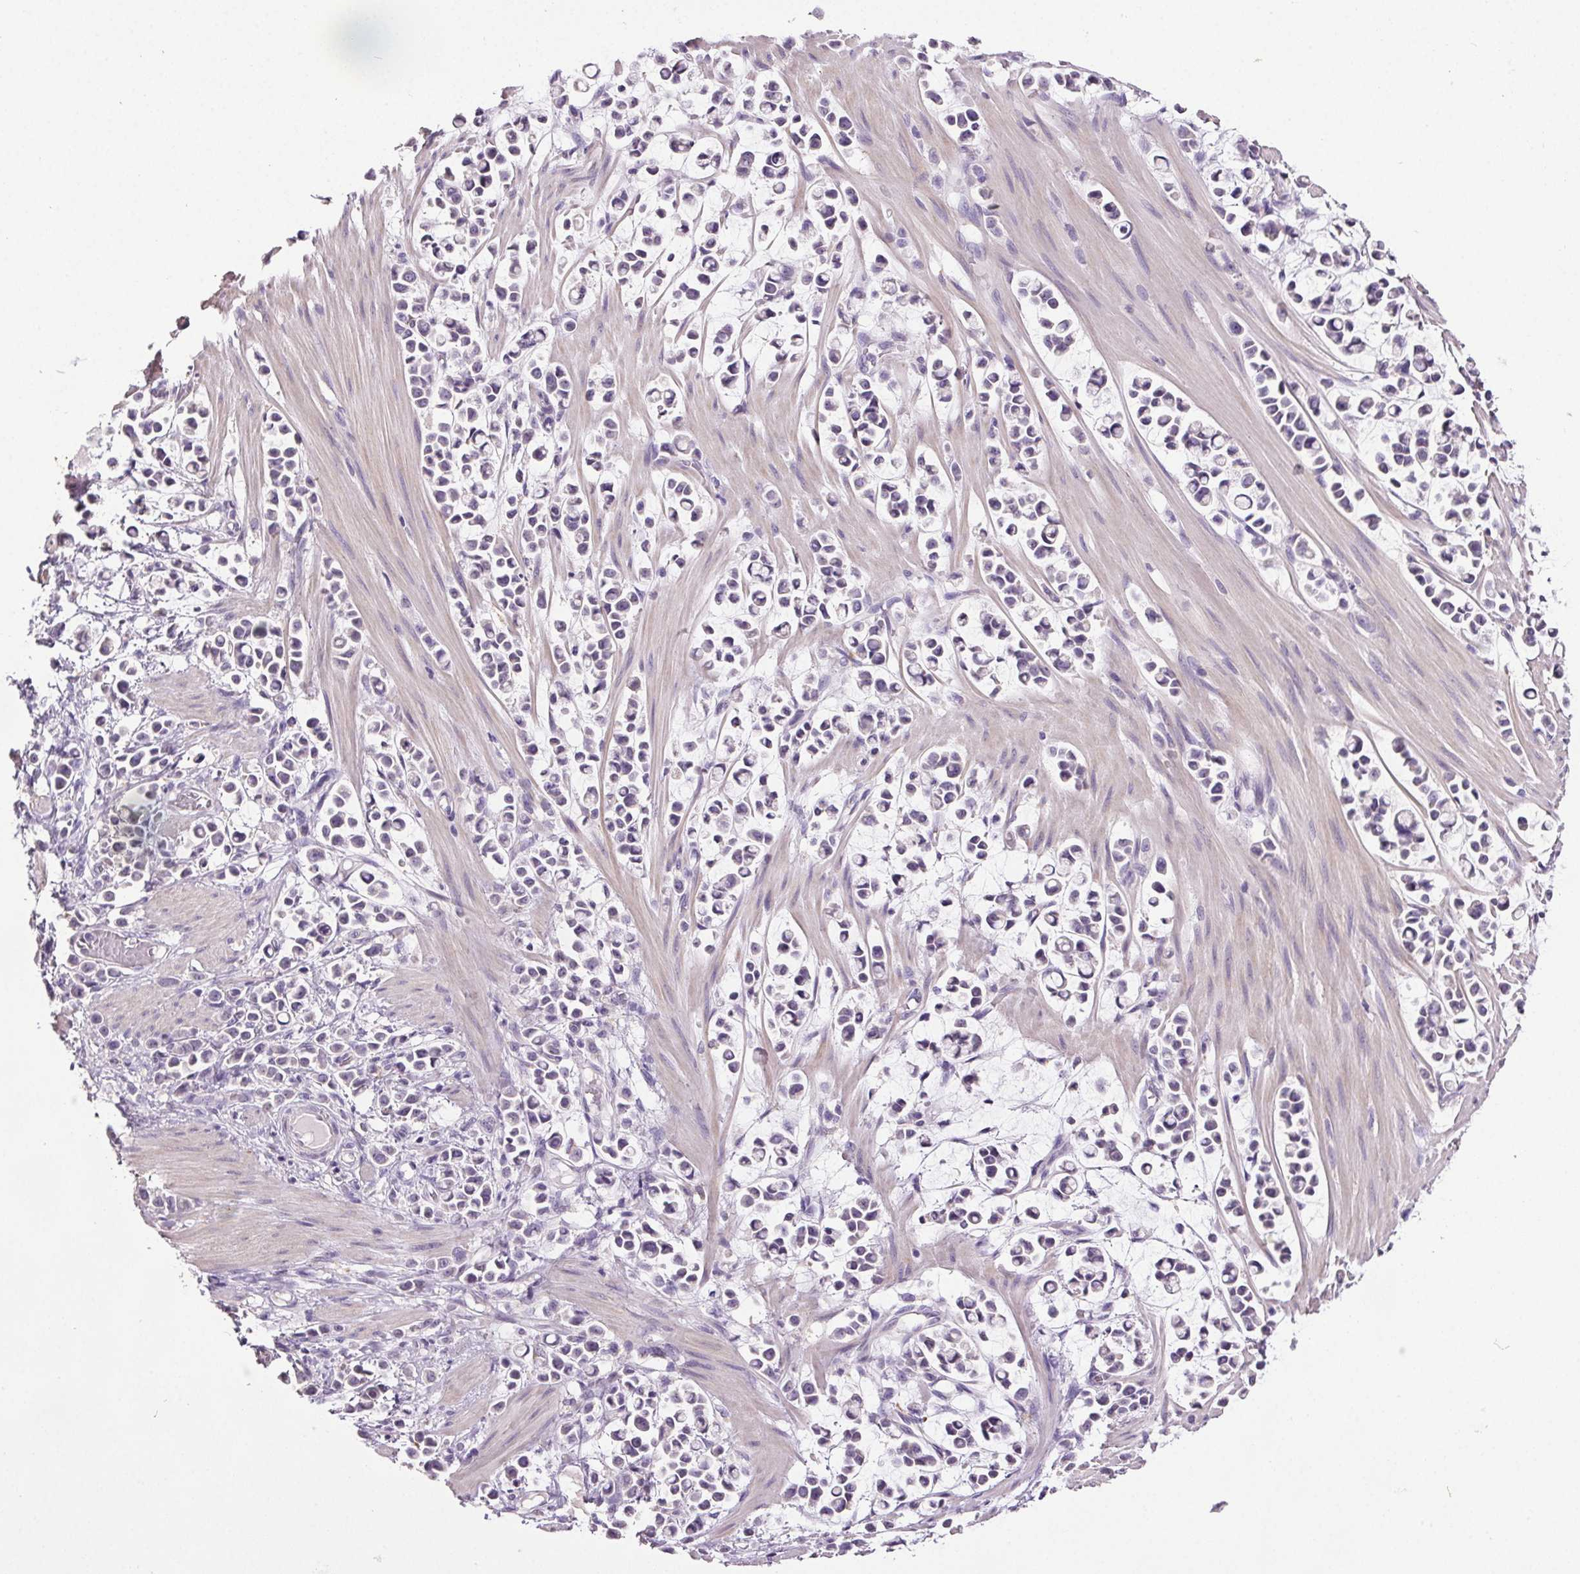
{"staining": {"intensity": "negative", "quantity": "none", "location": "none"}, "tissue": "stomach cancer", "cell_type": "Tumor cells", "image_type": "cancer", "snomed": [{"axis": "morphology", "description": "Adenocarcinoma, NOS"}, {"axis": "topography", "description": "Stomach"}], "caption": "The histopathology image exhibits no staining of tumor cells in stomach cancer (adenocarcinoma).", "gene": "GPIHBP1", "patient": {"sex": "male", "age": 82}}